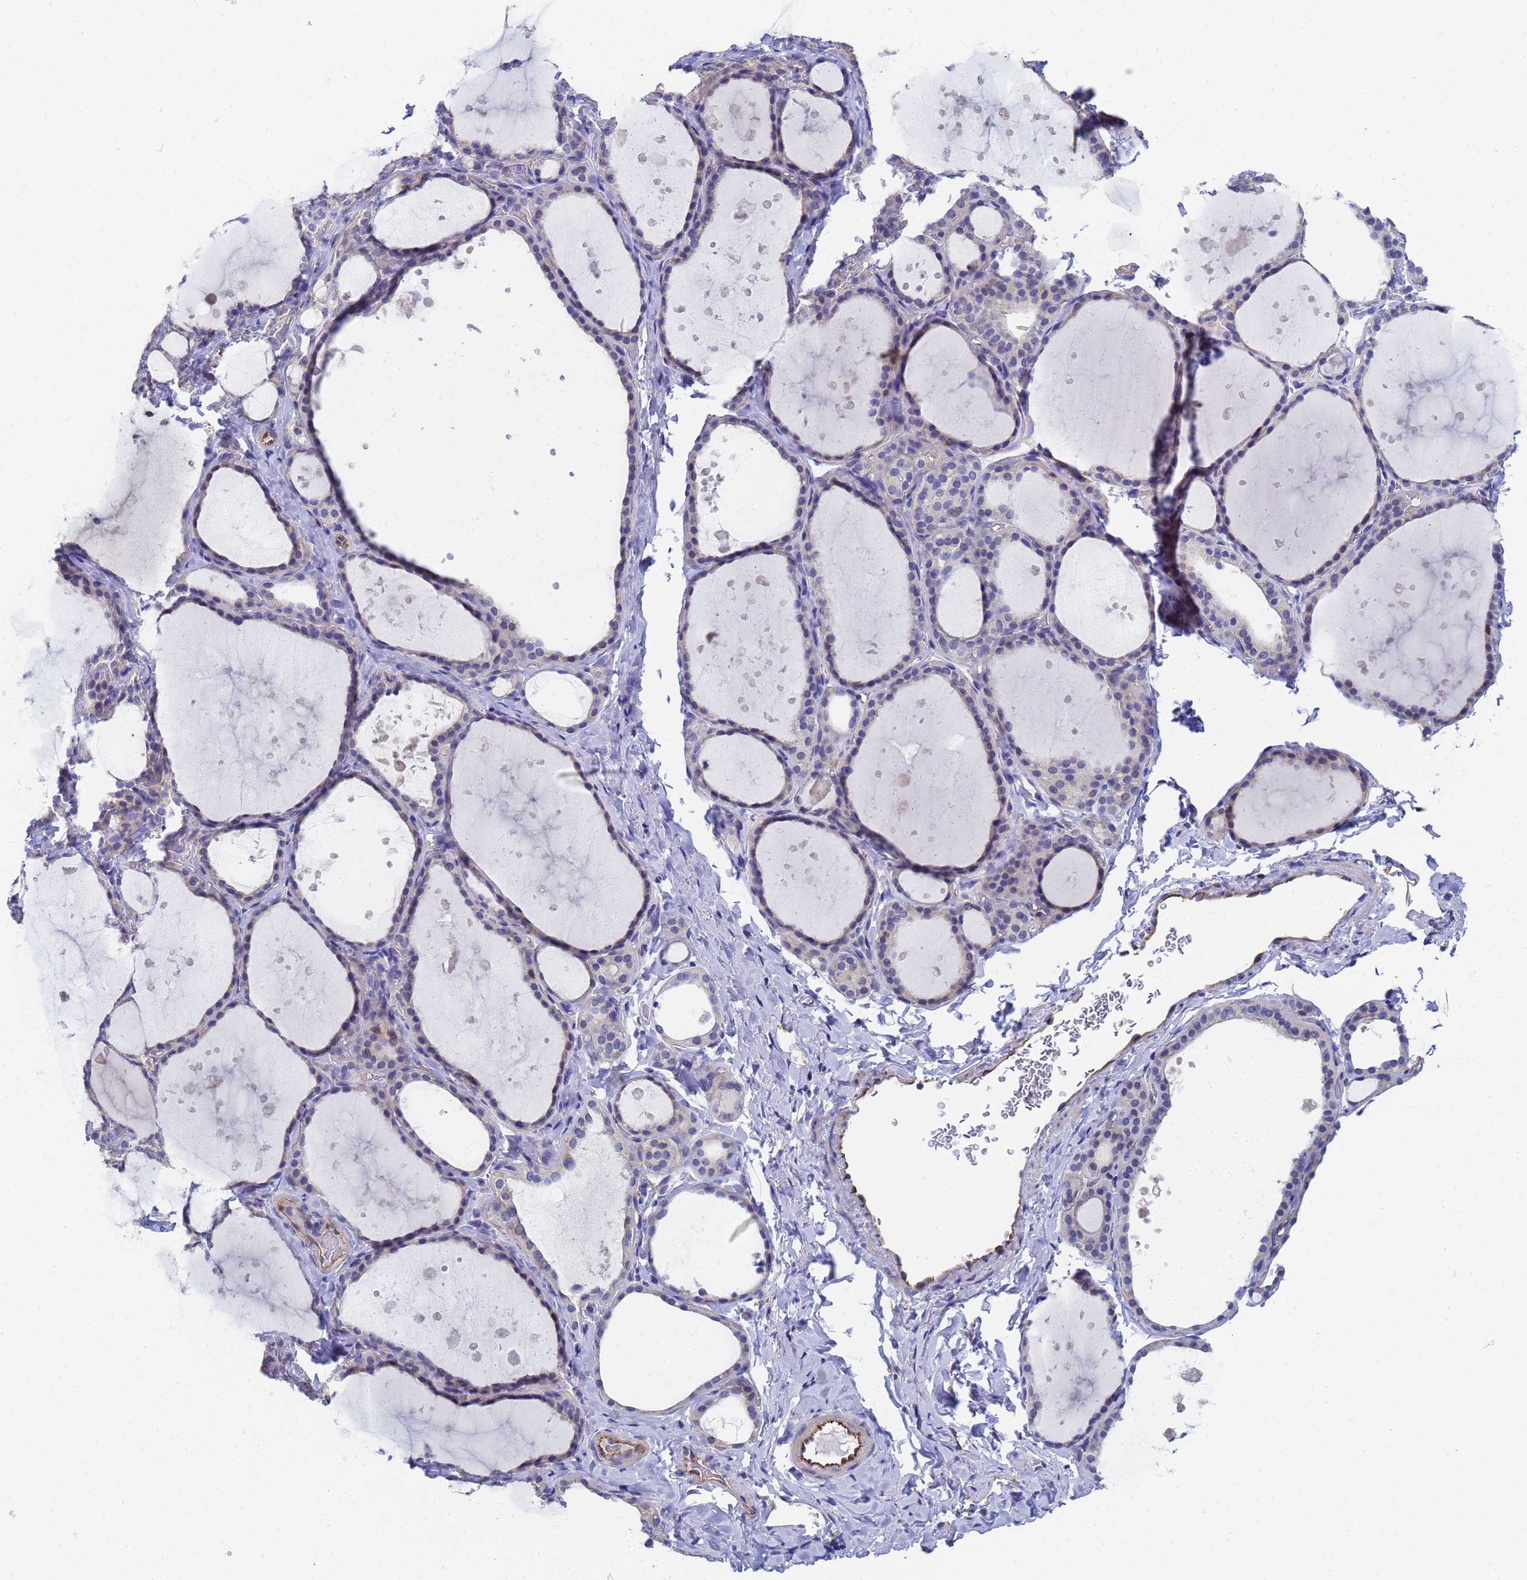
{"staining": {"intensity": "negative", "quantity": "none", "location": "none"}, "tissue": "thyroid gland", "cell_type": "Glandular cells", "image_type": "normal", "snomed": [{"axis": "morphology", "description": "Normal tissue, NOS"}, {"axis": "topography", "description": "Thyroid gland"}], "caption": "Immunohistochemical staining of unremarkable thyroid gland exhibits no significant positivity in glandular cells.", "gene": "GCHFR", "patient": {"sex": "female", "age": 44}}